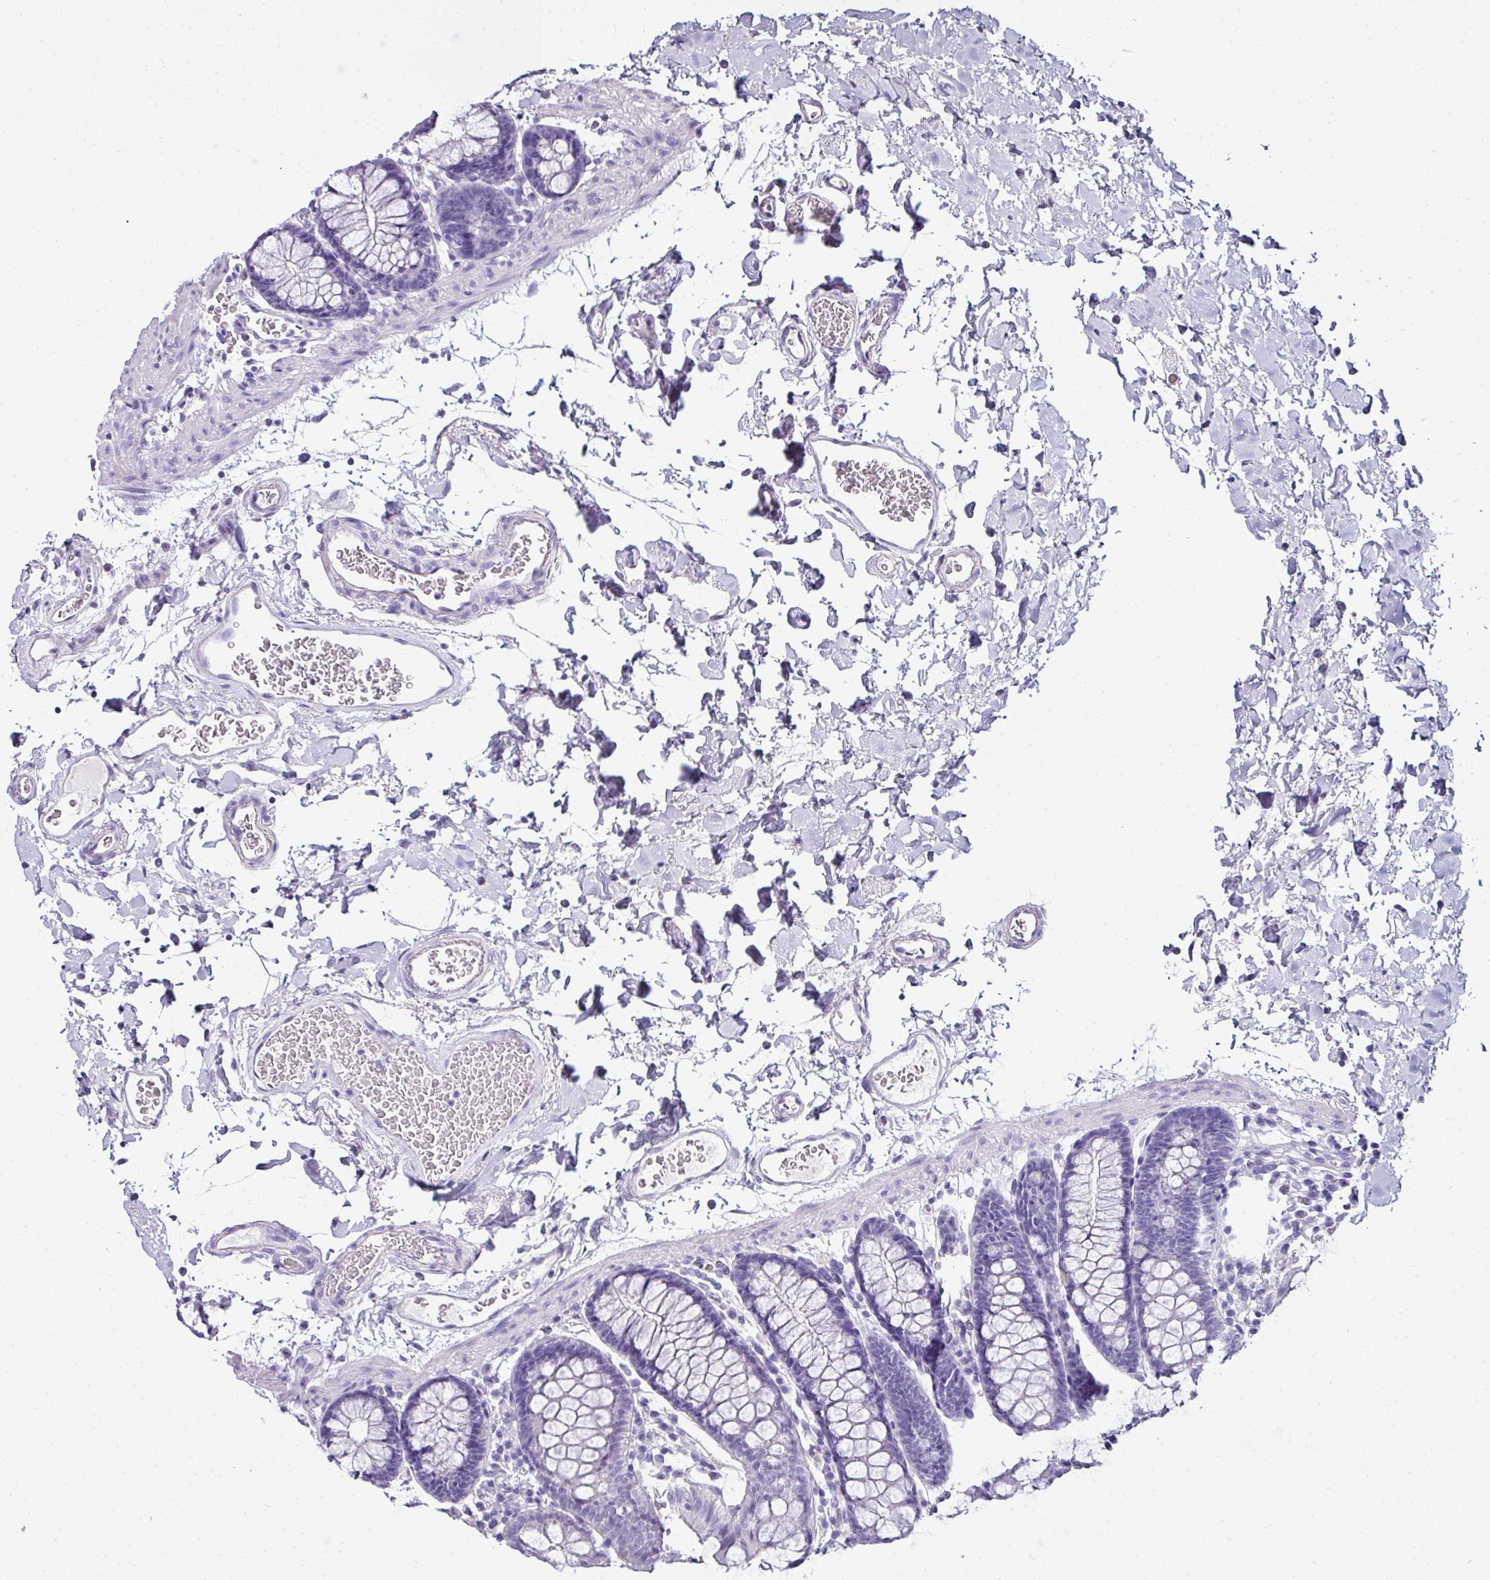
{"staining": {"intensity": "negative", "quantity": "none", "location": "none"}, "tissue": "colon", "cell_type": "Endothelial cells", "image_type": "normal", "snomed": [{"axis": "morphology", "description": "Normal tissue, NOS"}, {"axis": "topography", "description": "Colon"}], "caption": "Human colon stained for a protein using immunohistochemistry exhibits no expression in endothelial cells.", "gene": "NAPSA", "patient": {"sex": "male", "age": 75}}